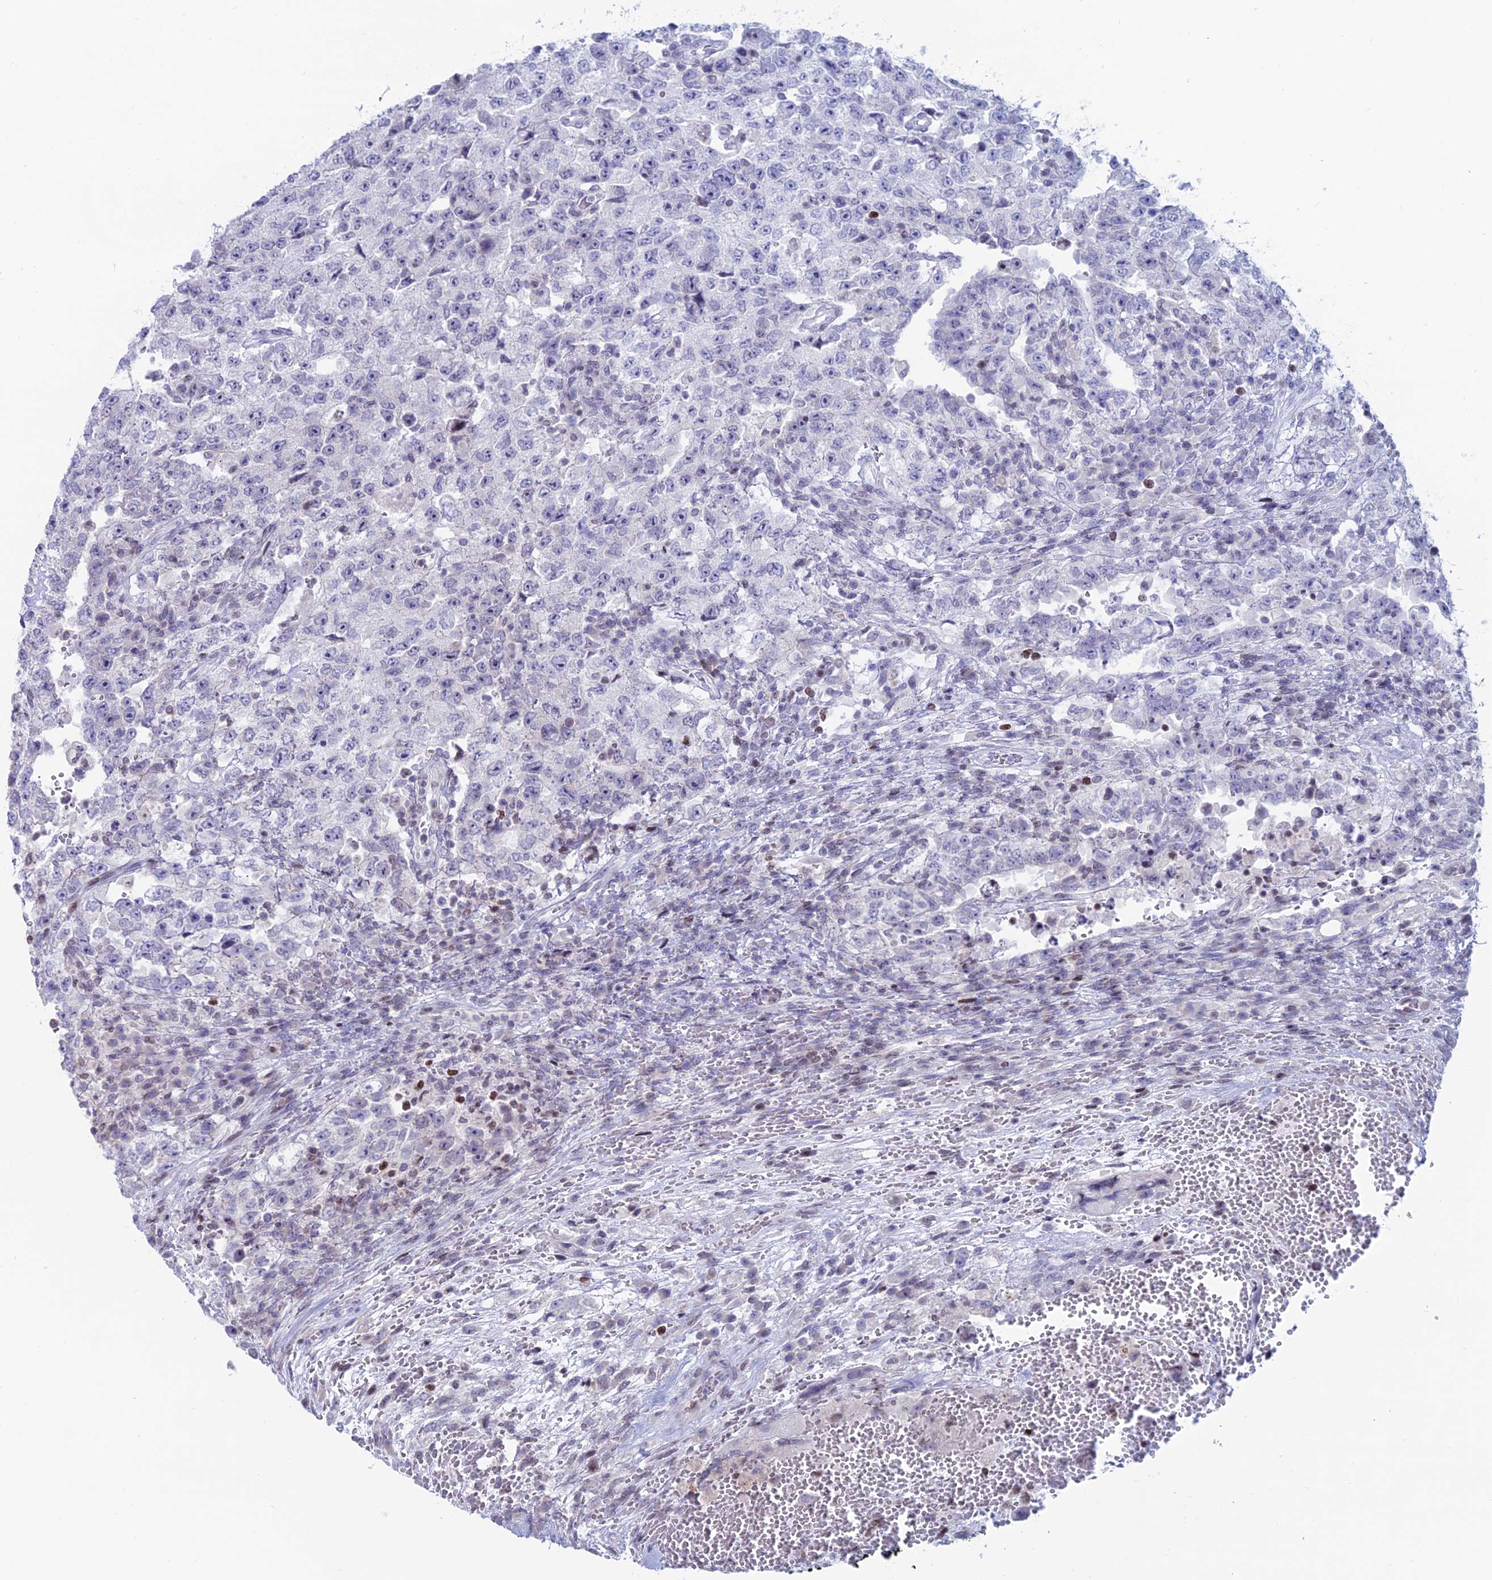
{"staining": {"intensity": "negative", "quantity": "none", "location": "none"}, "tissue": "testis cancer", "cell_type": "Tumor cells", "image_type": "cancer", "snomed": [{"axis": "morphology", "description": "Carcinoma, Embryonal, NOS"}, {"axis": "topography", "description": "Testis"}], "caption": "A histopathology image of human embryonal carcinoma (testis) is negative for staining in tumor cells. (DAB (3,3'-diaminobenzidine) immunohistochemistry visualized using brightfield microscopy, high magnification).", "gene": "CERS6", "patient": {"sex": "male", "age": 26}}